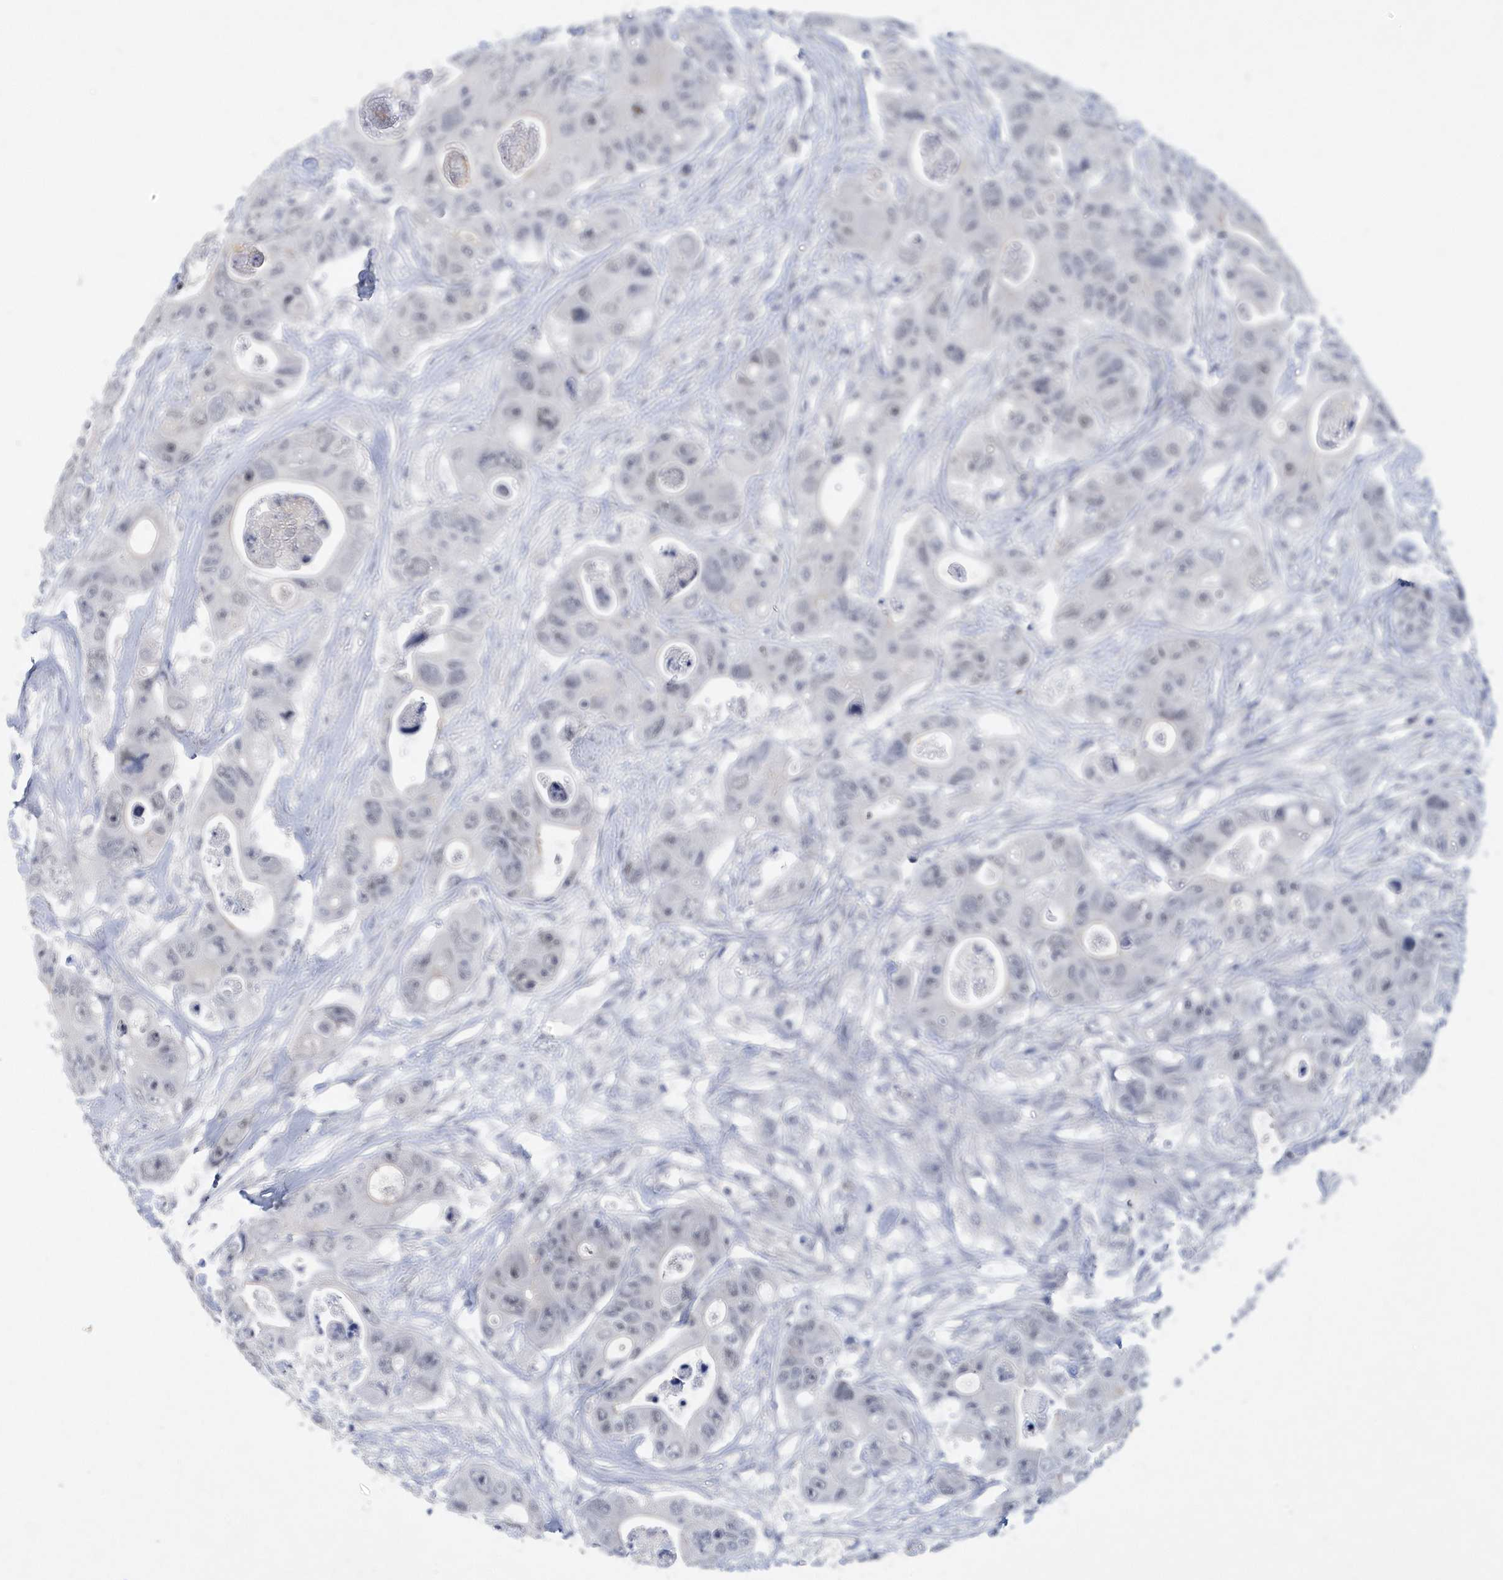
{"staining": {"intensity": "negative", "quantity": "none", "location": "none"}, "tissue": "colorectal cancer", "cell_type": "Tumor cells", "image_type": "cancer", "snomed": [{"axis": "morphology", "description": "Adenocarcinoma, NOS"}, {"axis": "topography", "description": "Colon"}], "caption": "DAB (3,3'-diaminobenzidine) immunohistochemical staining of colorectal adenocarcinoma exhibits no significant staining in tumor cells.", "gene": "SRGAP3", "patient": {"sex": "female", "age": 46}}